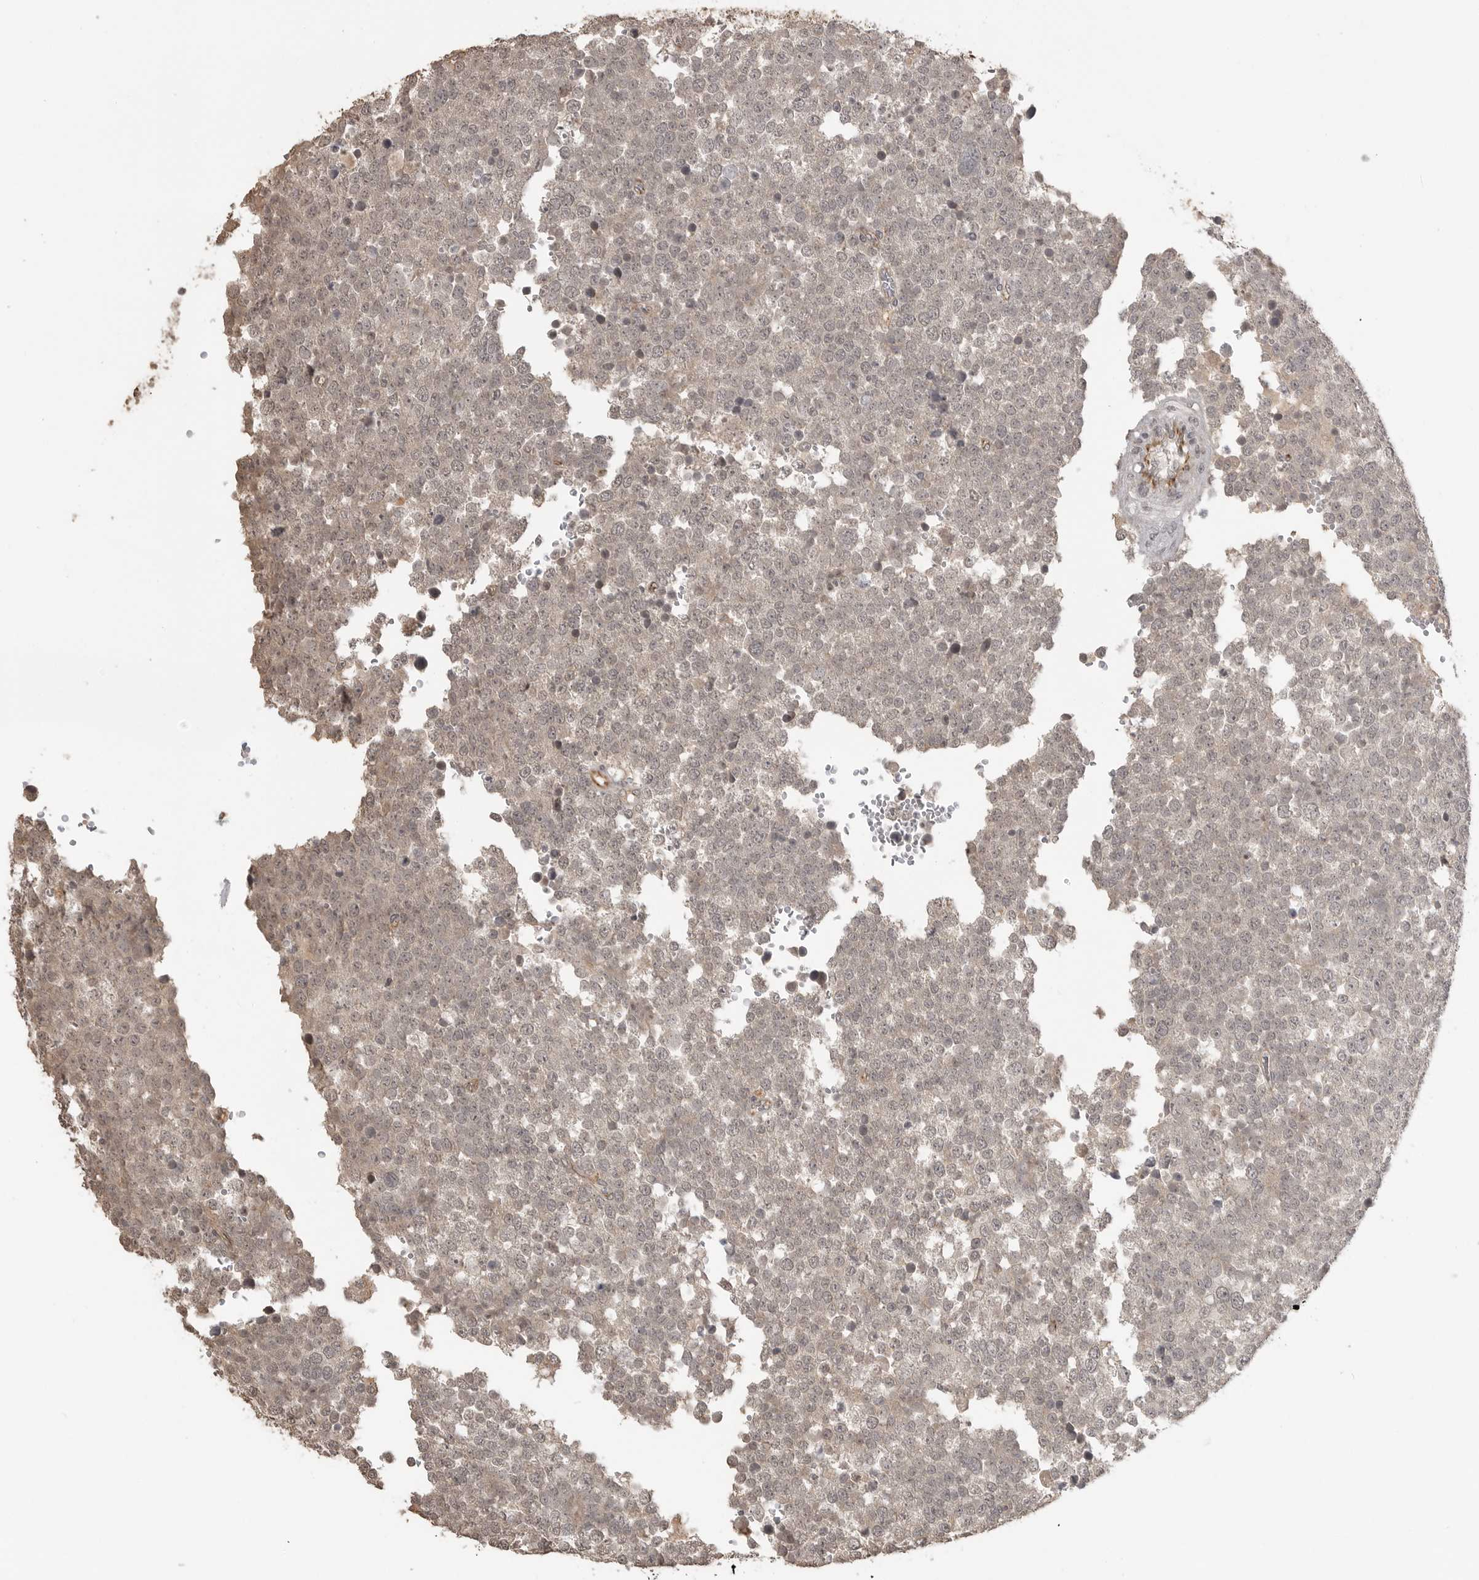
{"staining": {"intensity": "weak", "quantity": "25%-75%", "location": "cytoplasmic/membranous"}, "tissue": "testis cancer", "cell_type": "Tumor cells", "image_type": "cancer", "snomed": [{"axis": "morphology", "description": "Seminoma, NOS"}, {"axis": "topography", "description": "Testis"}], "caption": "Testis cancer (seminoma) stained for a protein (brown) exhibits weak cytoplasmic/membranous positive staining in approximately 25%-75% of tumor cells.", "gene": "SMG8", "patient": {"sex": "male", "age": 71}}